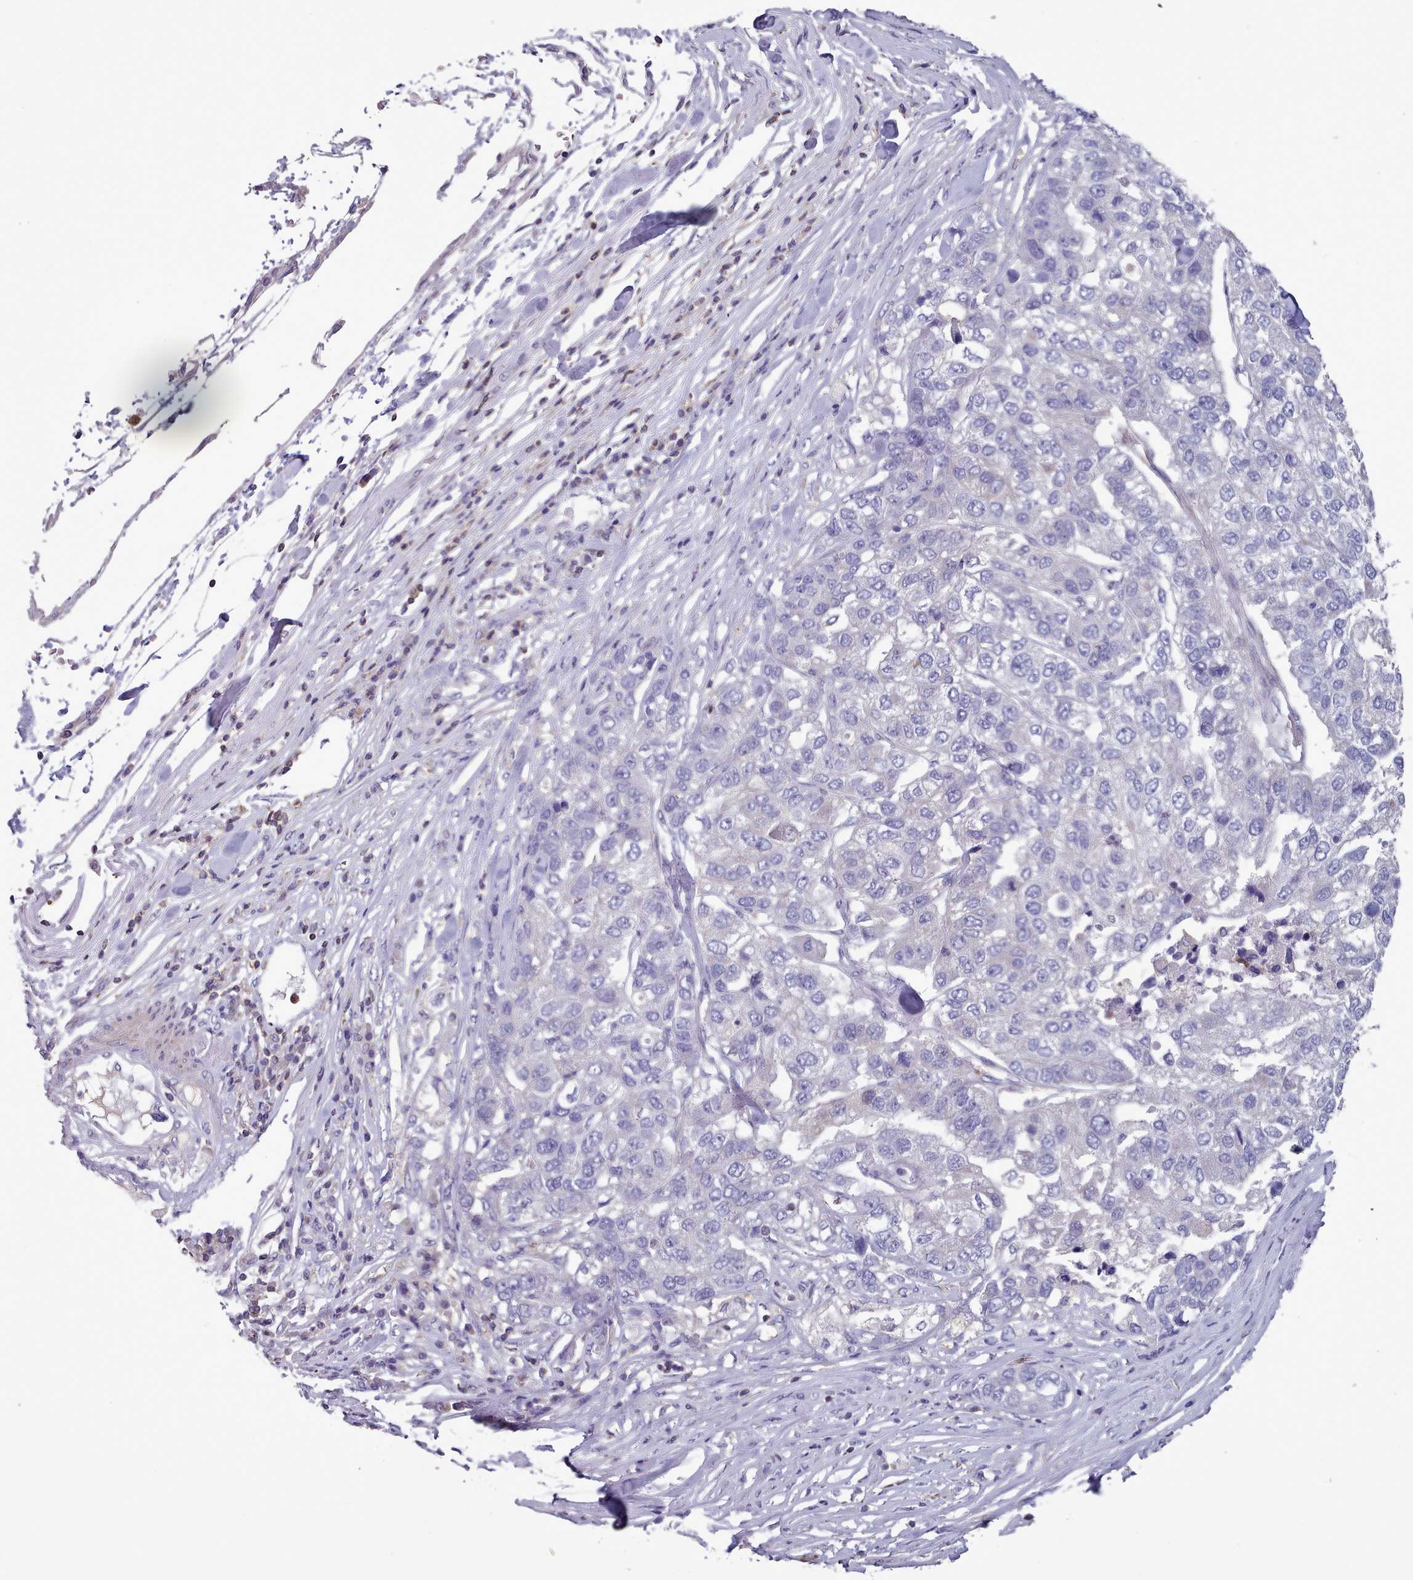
{"staining": {"intensity": "negative", "quantity": "none", "location": "none"}, "tissue": "pancreatic cancer", "cell_type": "Tumor cells", "image_type": "cancer", "snomed": [{"axis": "morphology", "description": "Adenocarcinoma, NOS"}, {"axis": "topography", "description": "Pancreas"}], "caption": "Immunohistochemistry of human pancreatic adenocarcinoma displays no positivity in tumor cells.", "gene": "RAC2", "patient": {"sex": "female", "age": 61}}